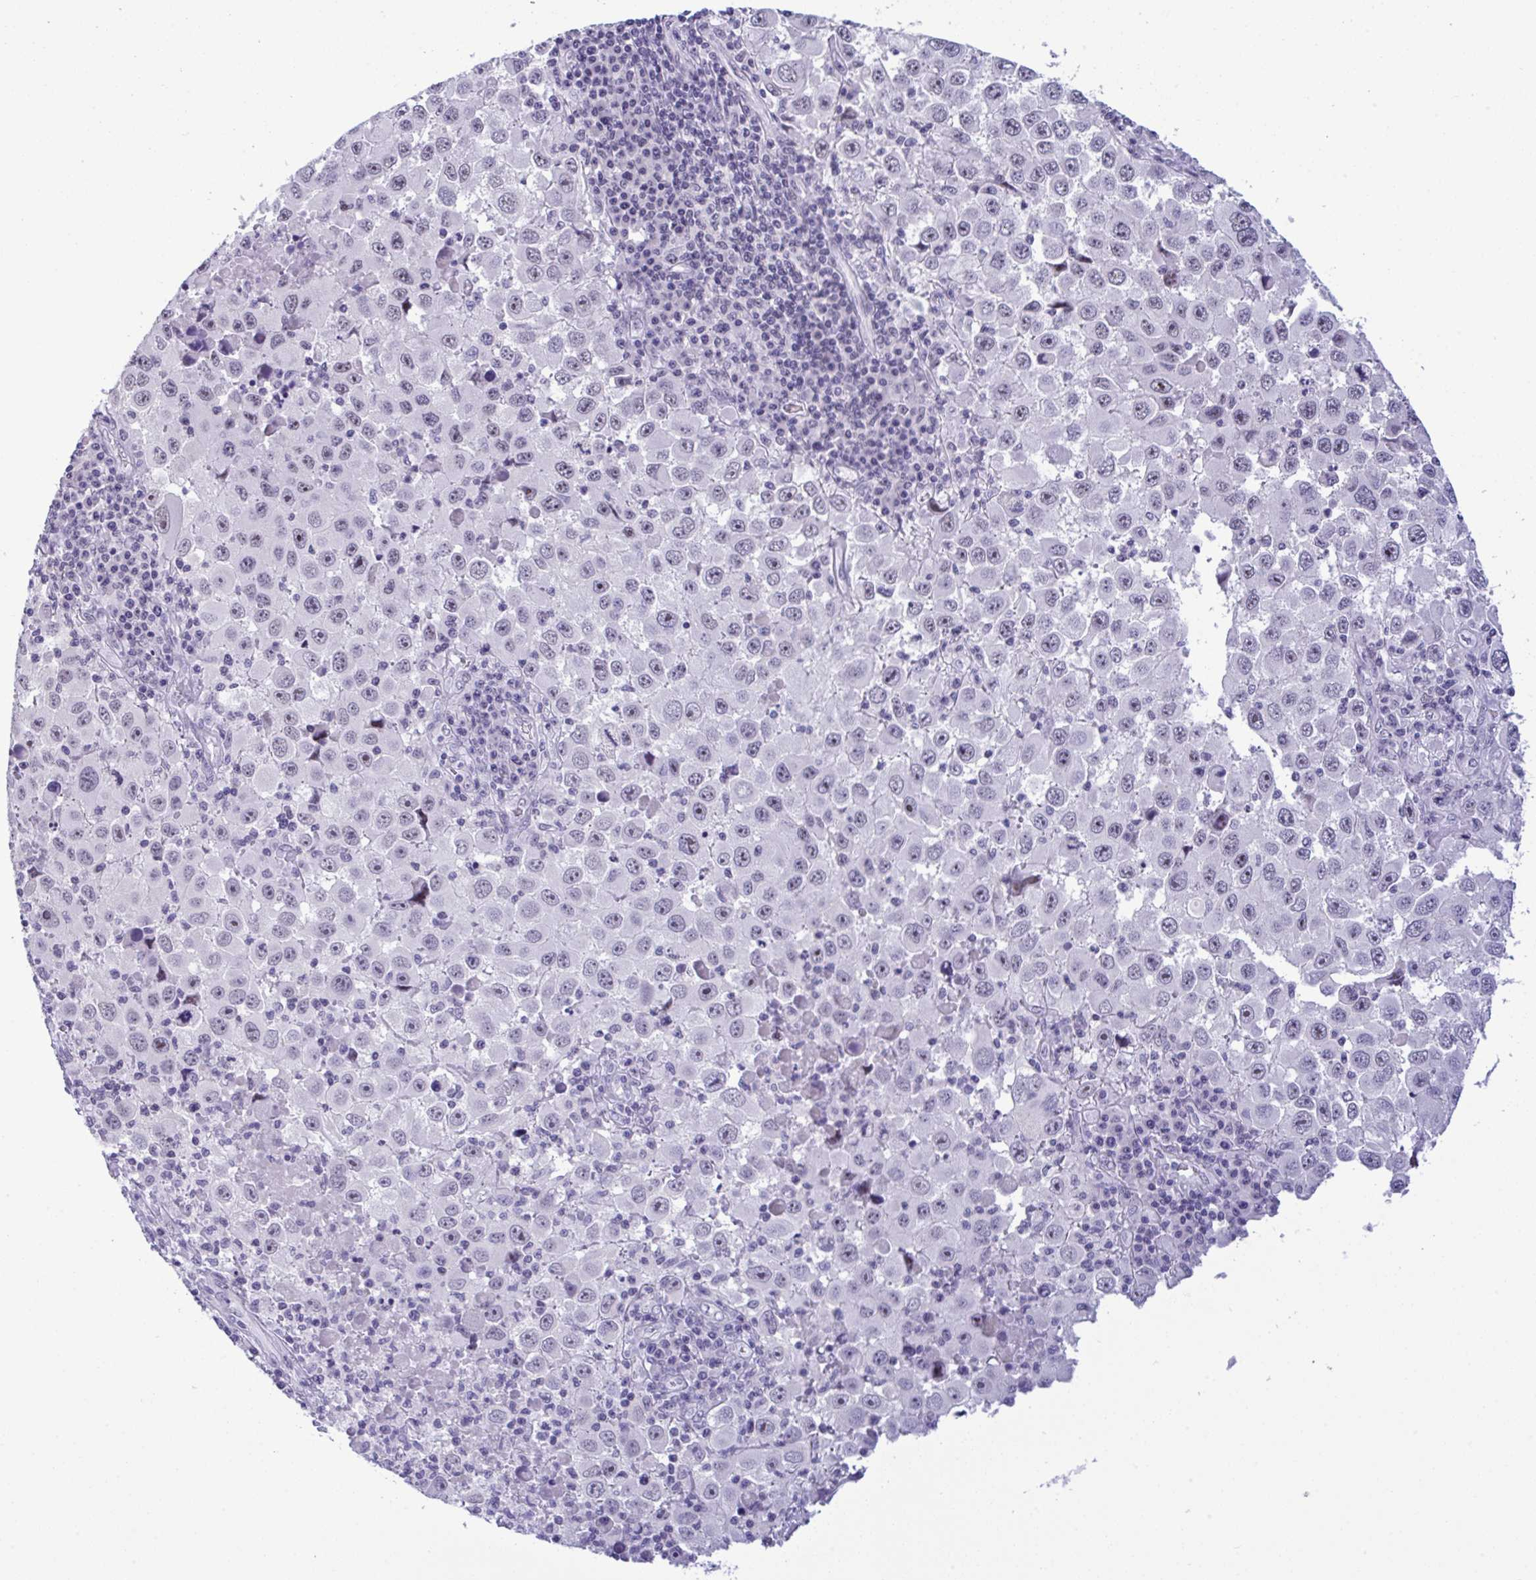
{"staining": {"intensity": "negative", "quantity": "none", "location": "none"}, "tissue": "melanoma", "cell_type": "Tumor cells", "image_type": "cancer", "snomed": [{"axis": "morphology", "description": "Malignant melanoma, Metastatic site"}, {"axis": "topography", "description": "Lymph node"}], "caption": "Melanoma stained for a protein using immunohistochemistry (IHC) demonstrates no expression tumor cells.", "gene": "YBX2", "patient": {"sex": "female", "age": 67}}